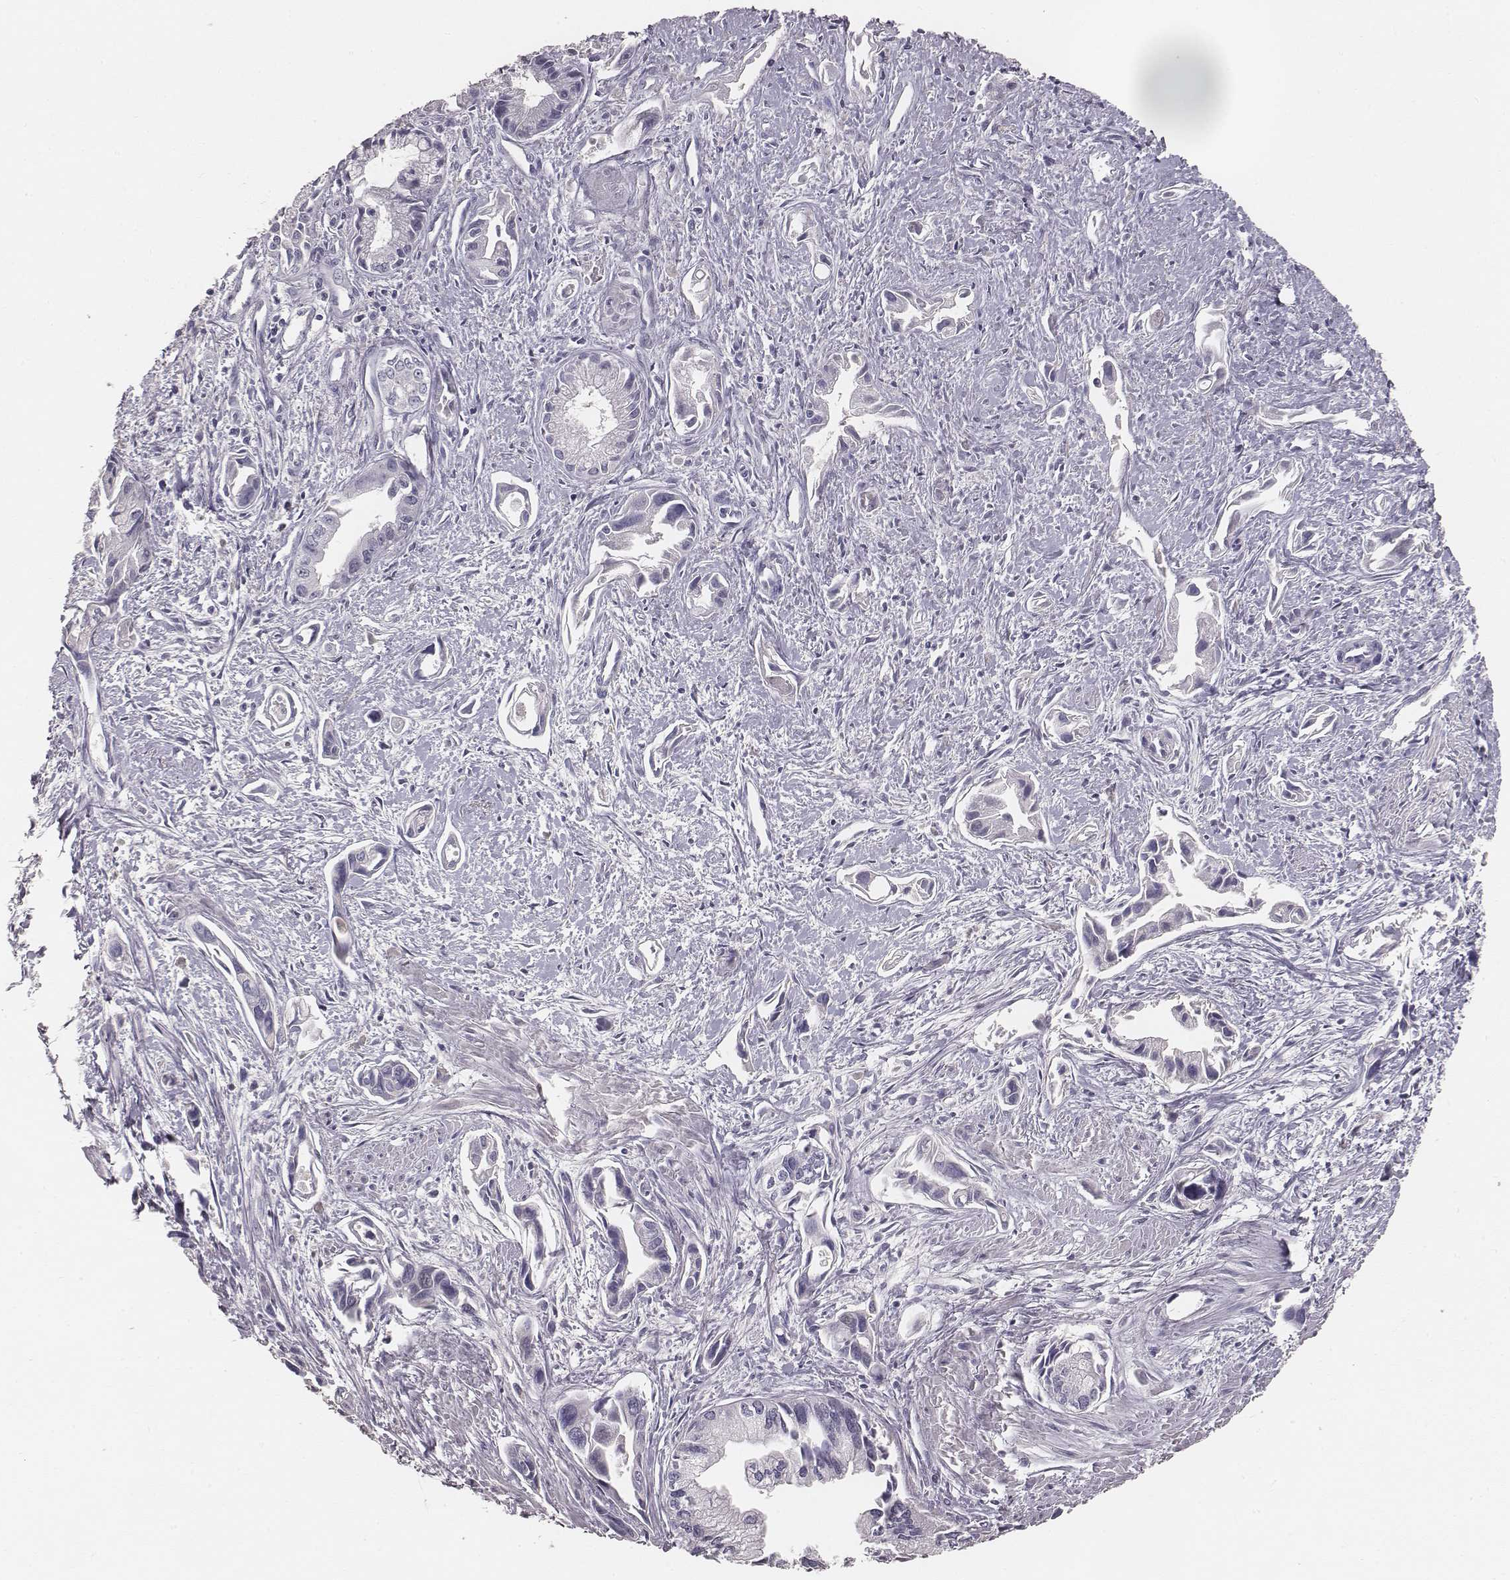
{"staining": {"intensity": "negative", "quantity": "none", "location": "none"}, "tissue": "pancreatic cancer", "cell_type": "Tumor cells", "image_type": "cancer", "snomed": [{"axis": "morphology", "description": "Adenocarcinoma, NOS"}, {"axis": "topography", "description": "Pancreas"}], "caption": "This is a photomicrograph of immunohistochemistry (IHC) staining of adenocarcinoma (pancreatic), which shows no staining in tumor cells.", "gene": "MYH6", "patient": {"sex": "female", "age": 61}}